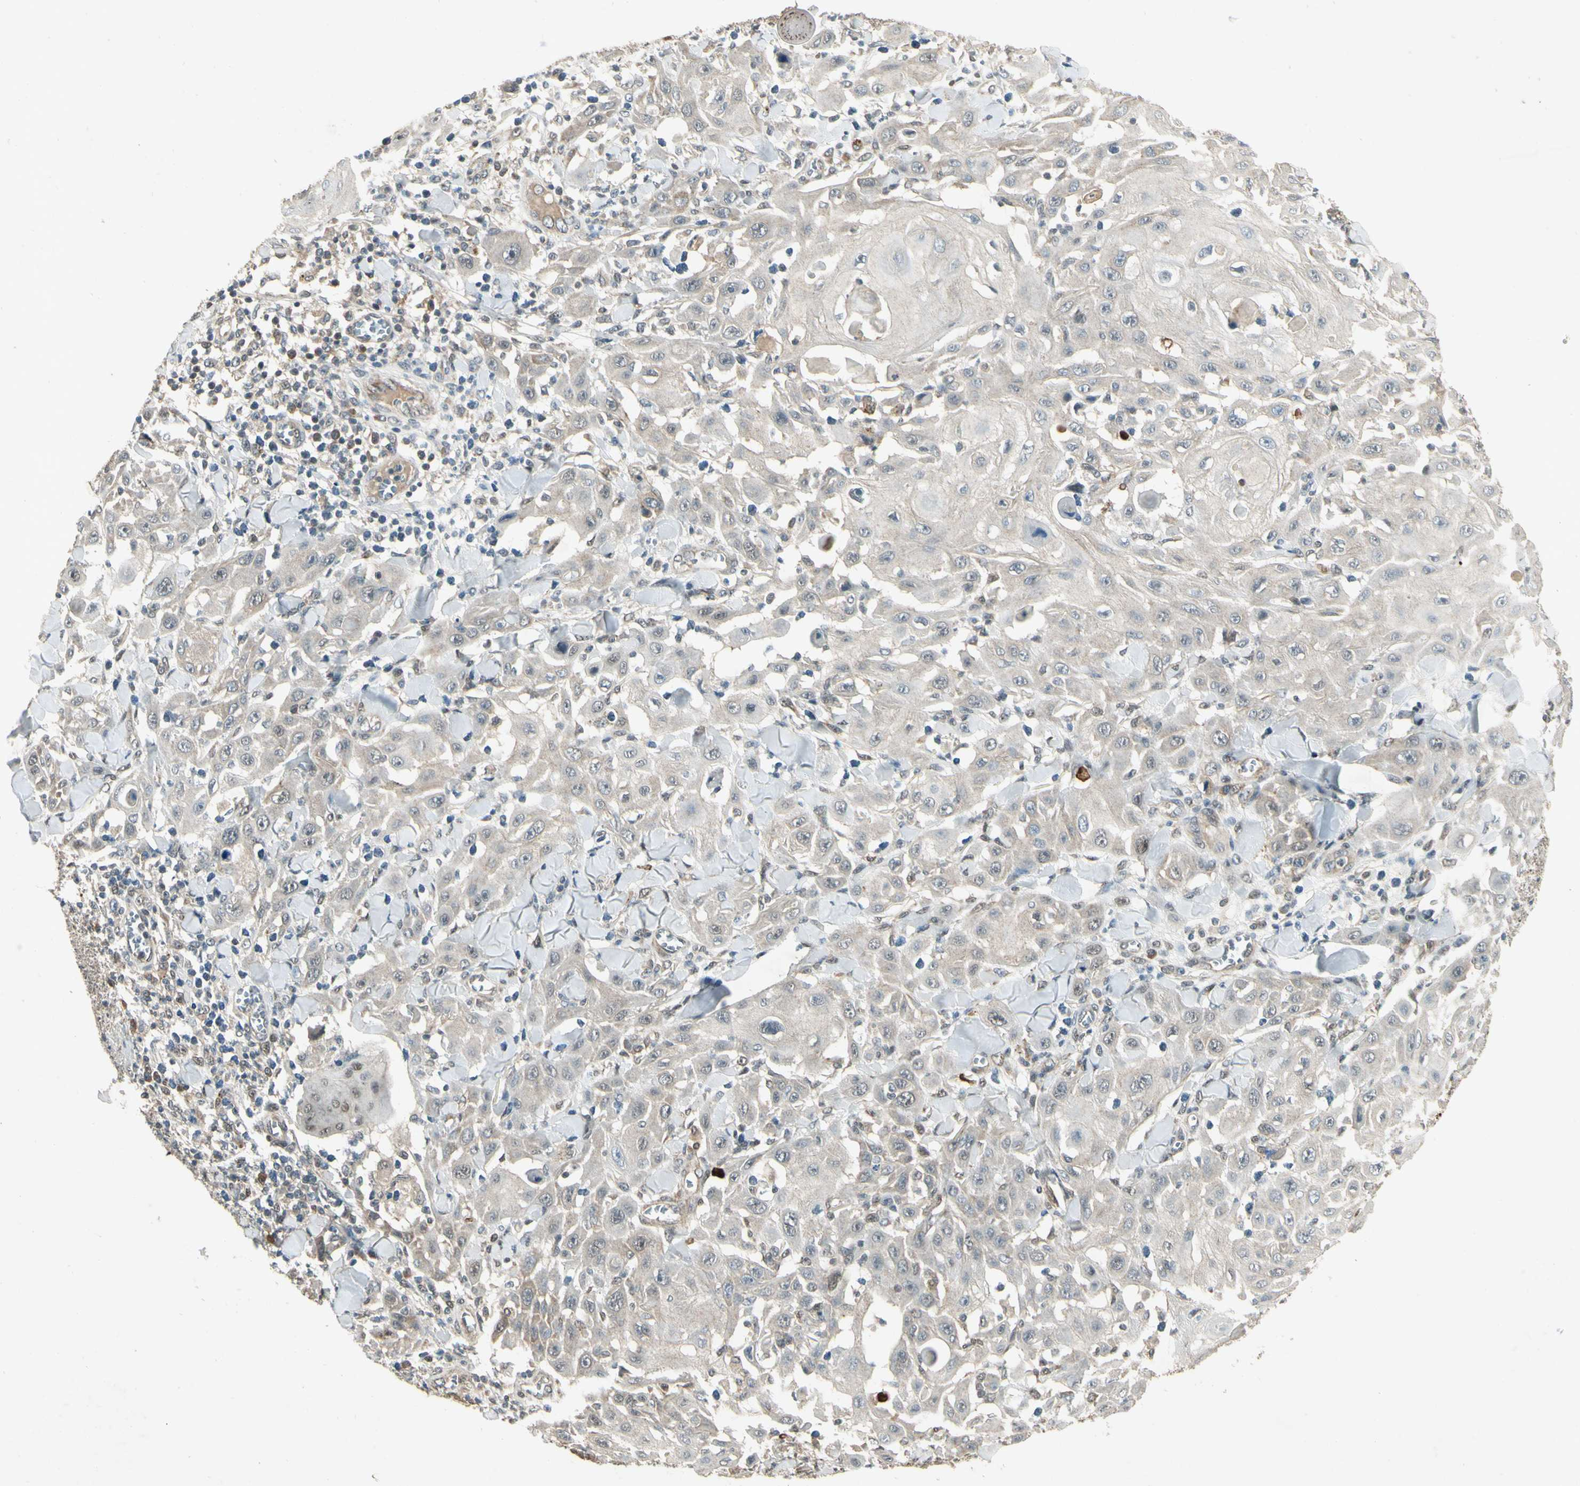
{"staining": {"intensity": "weak", "quantity": "<25%", "location": "cytoplasmic/membranous"}, "tissue": "skin cancer", "cell_type": "Tumor cells", "image_type": "cancer", "snomed": [{"axis": "morphology", "description": "Squamous cell carcinoma, NOS"}, {"axis": "topography", "description": "Skin"}], "caption": "Human skin cancer stained for a protein using immunohistochemistry (IHC) shows no expression in tumor cells.", "gene": "PSMD5", "patient": {"sex": "male", "age": 24}}